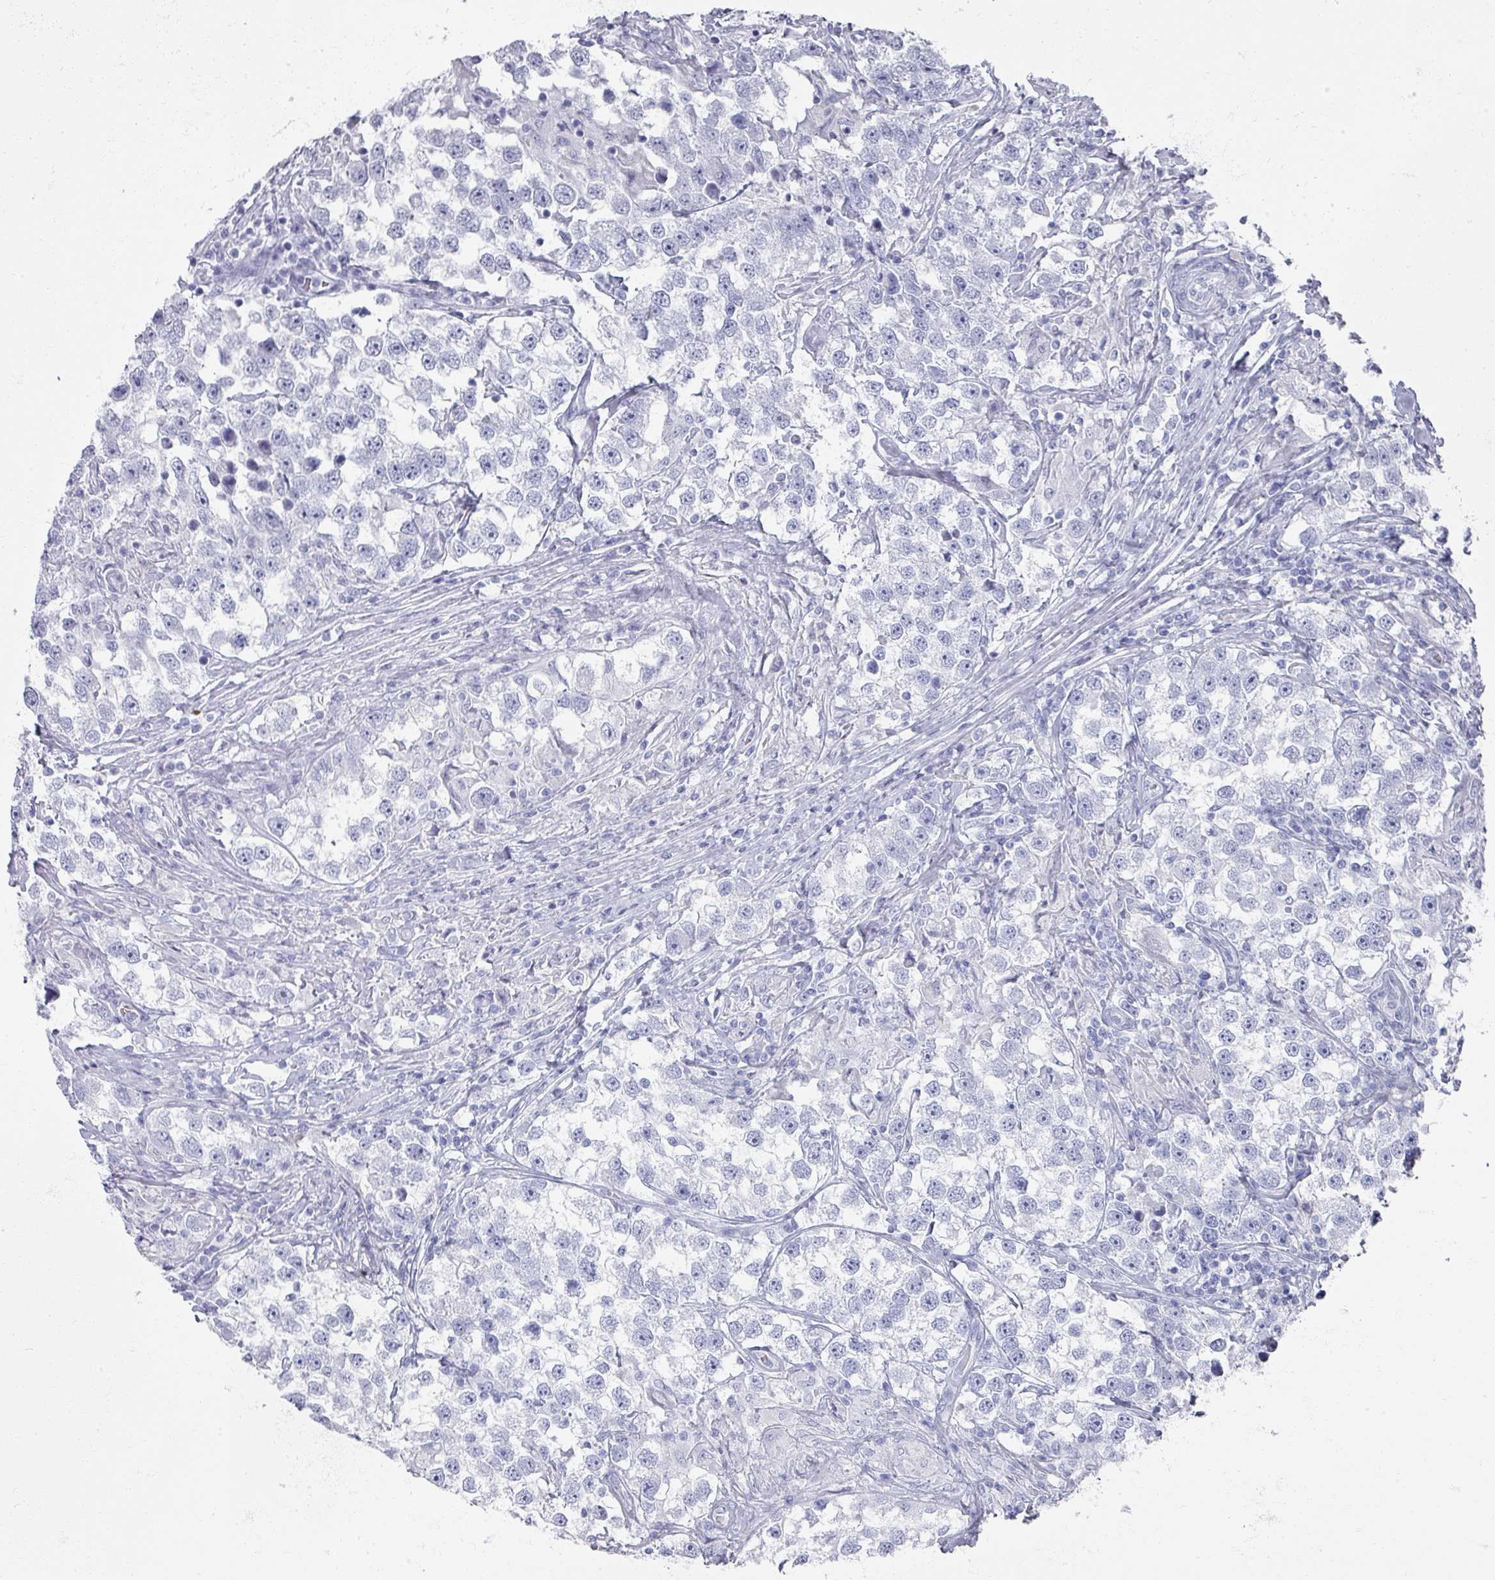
{"staining": {"intensity": "negative", "quantity": "none", "location": "none"}, "tissue": "testis cancer", "cell_type": "Tumor cells", "image_type": "cancer", "snomed": [{"axis": "morphology", "description": "Seminoma, NOS"}, {"axis": "topography", "description": "Testis"}], "caption": "The IHC micrograph has no significant staining in tumor cells of testis cancer (seminoma) tissue.", "gene": "OMG", "patient": {"sex": "male", "age": 46}}